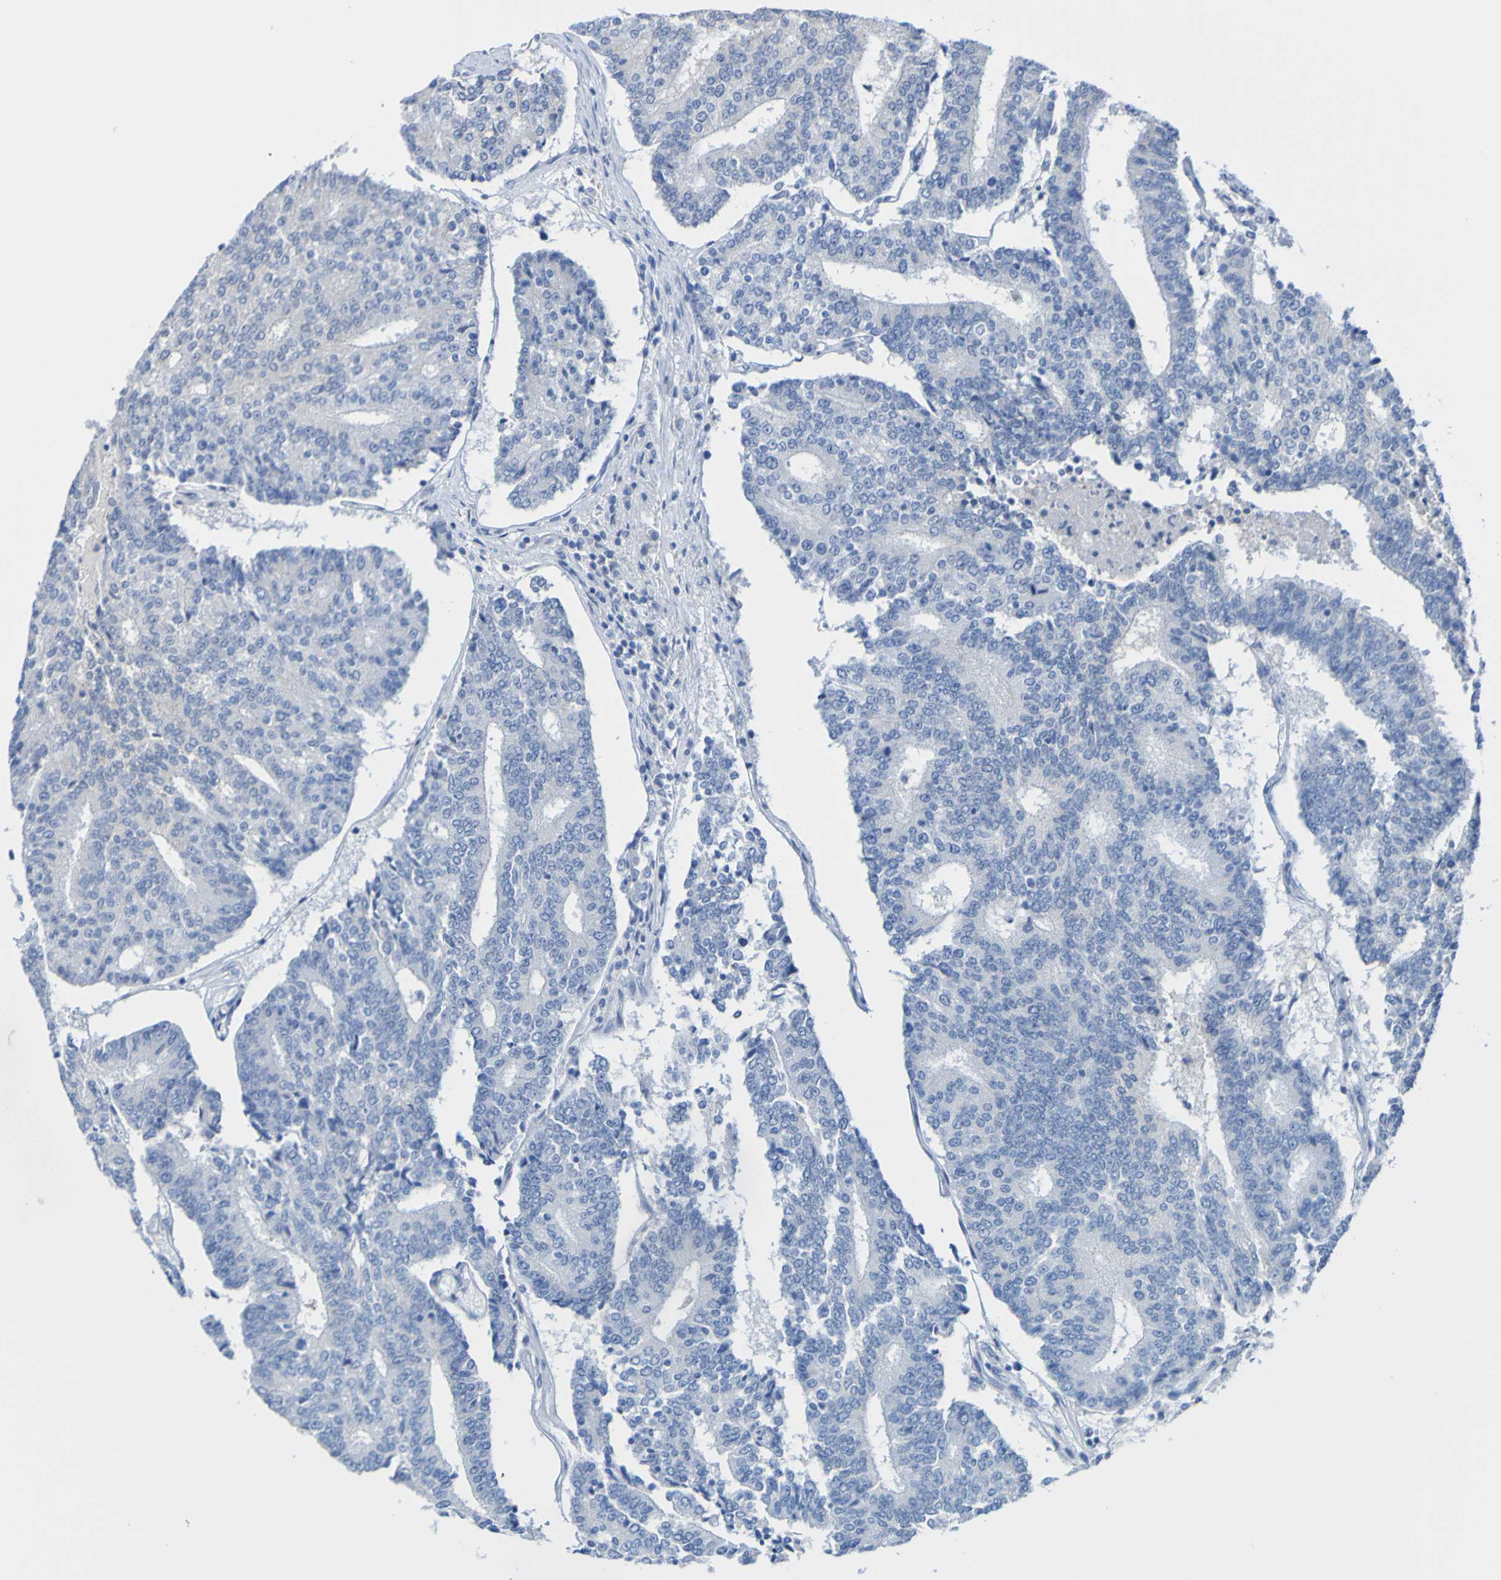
{"staining": {"intensity": "negative", "quantity": "none", "location": "none"}, "tissue": "prostate cancer", "cell_type": "Tumor cells", "image_type": "cancer", "snomed": [{"axis": "morphology", "description": "Normal tissue, NOS"}, {"axis": "morphology", "description": "Adenocarcinoma, High grade"}, {"axis": "topography", "description": "Prostate"}, {"axis": "topography", "description": "Seminal veicle"}], "caption": "The histopathology image demonstrates no staining of tumor cells in prostate adenocarcinoma (high-grade).", "gene": "ACMSD", "patient": {"sex": "male", "age": 55}}